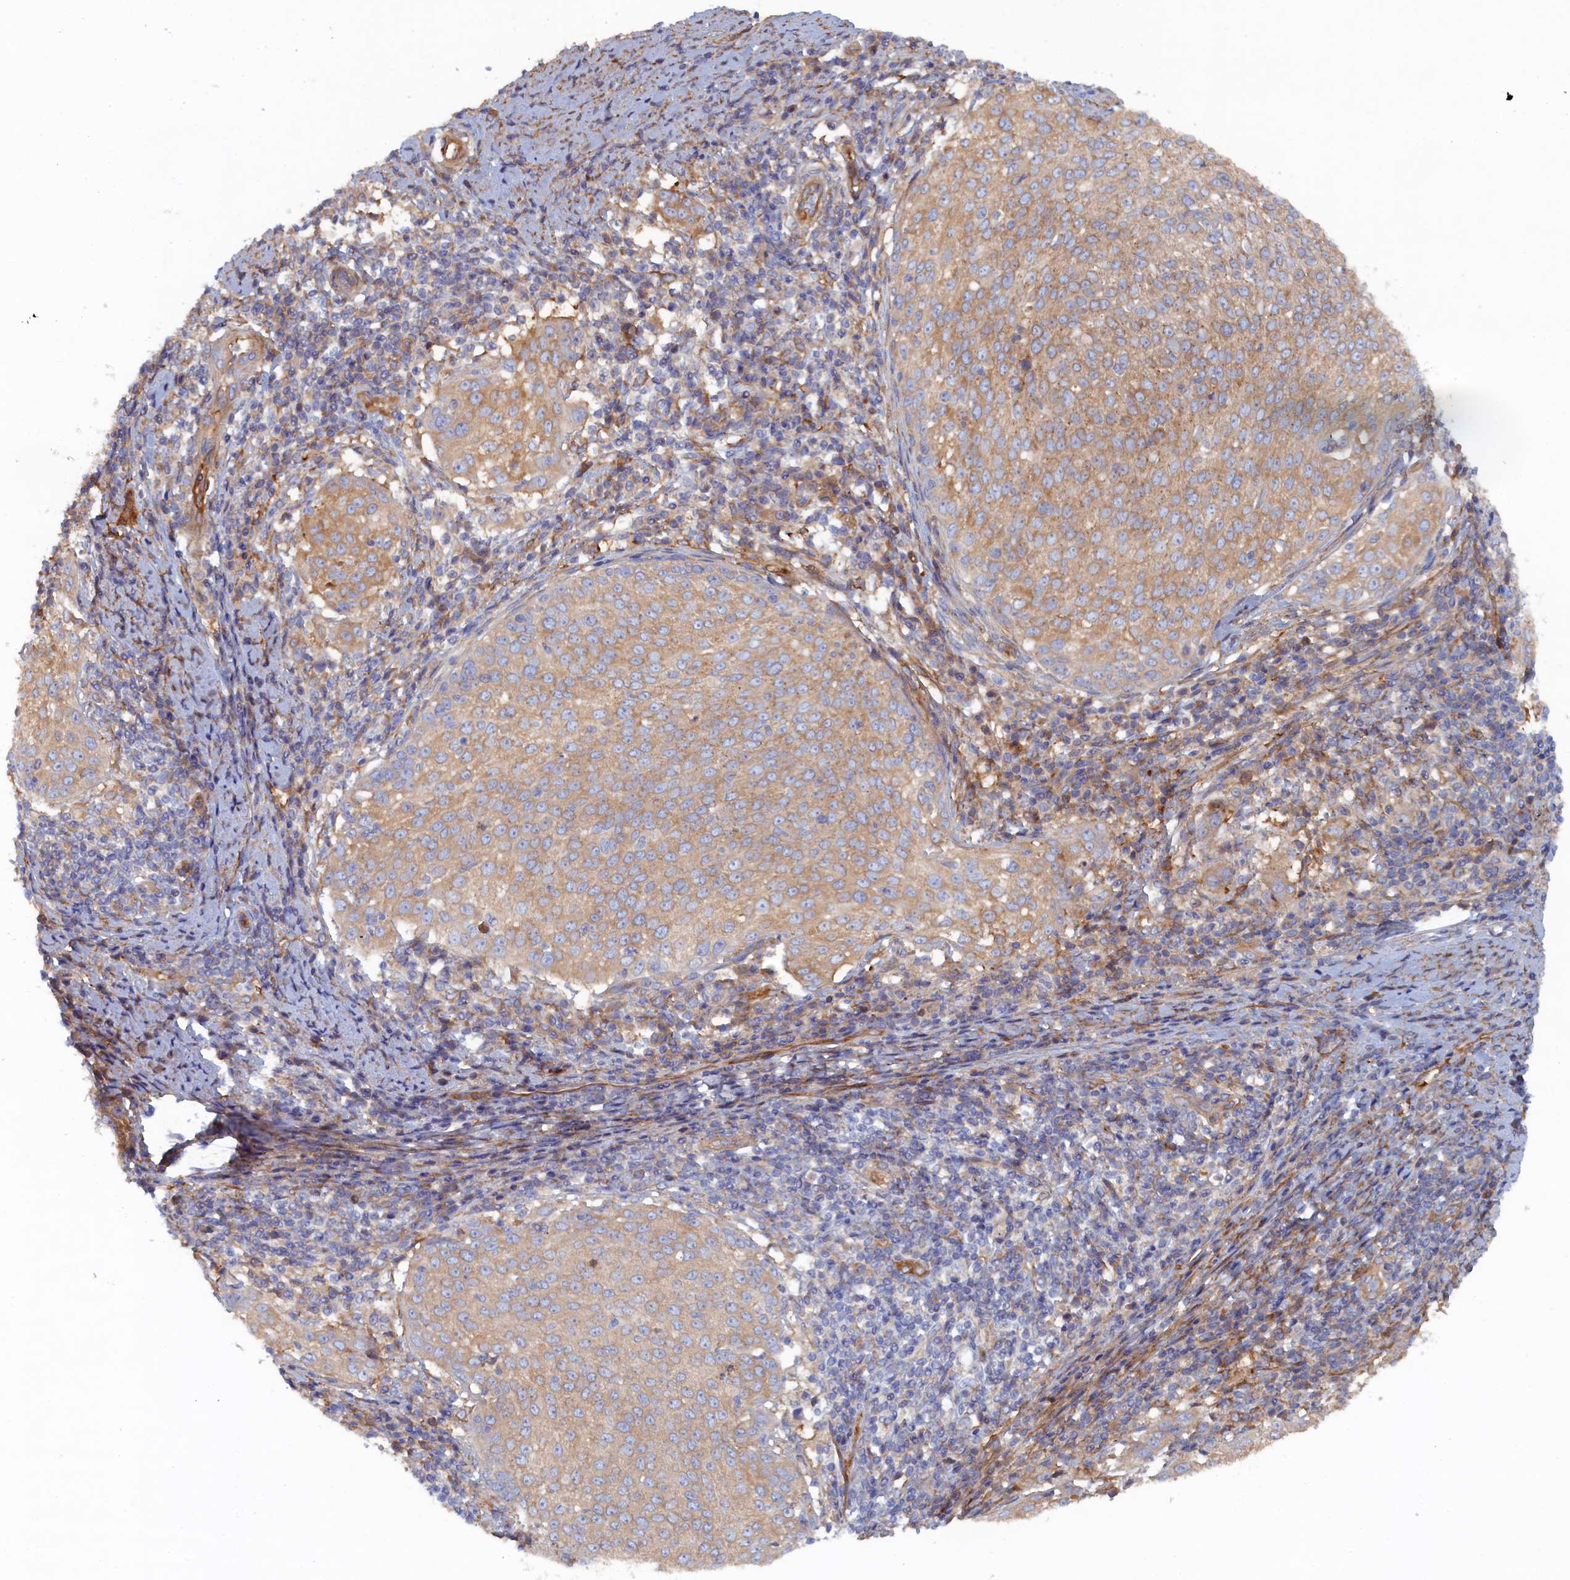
{"staining": {"intensity": "moderate", "quantity": "<25%", "location": "cytoplasmic/membranous"}, "tissue": "cervical cancer", "cell_type": "Tumor cells", "image_type": "cancer", "snomed": [{"axis": "morphology", "description": "Squamous cell carcinoma, NOS"}, {"axis": "topography", "description": "Cervix"}], "caption": "Cervical squamous cell carcinoma tissue shows moderate cytoplasmic/membranous staining in about <25% of tumor cells (IHC, brightfield microscopy, high magnification).", "gene": "TMEM196", "patient": {"sex": "female", "age": 57}}